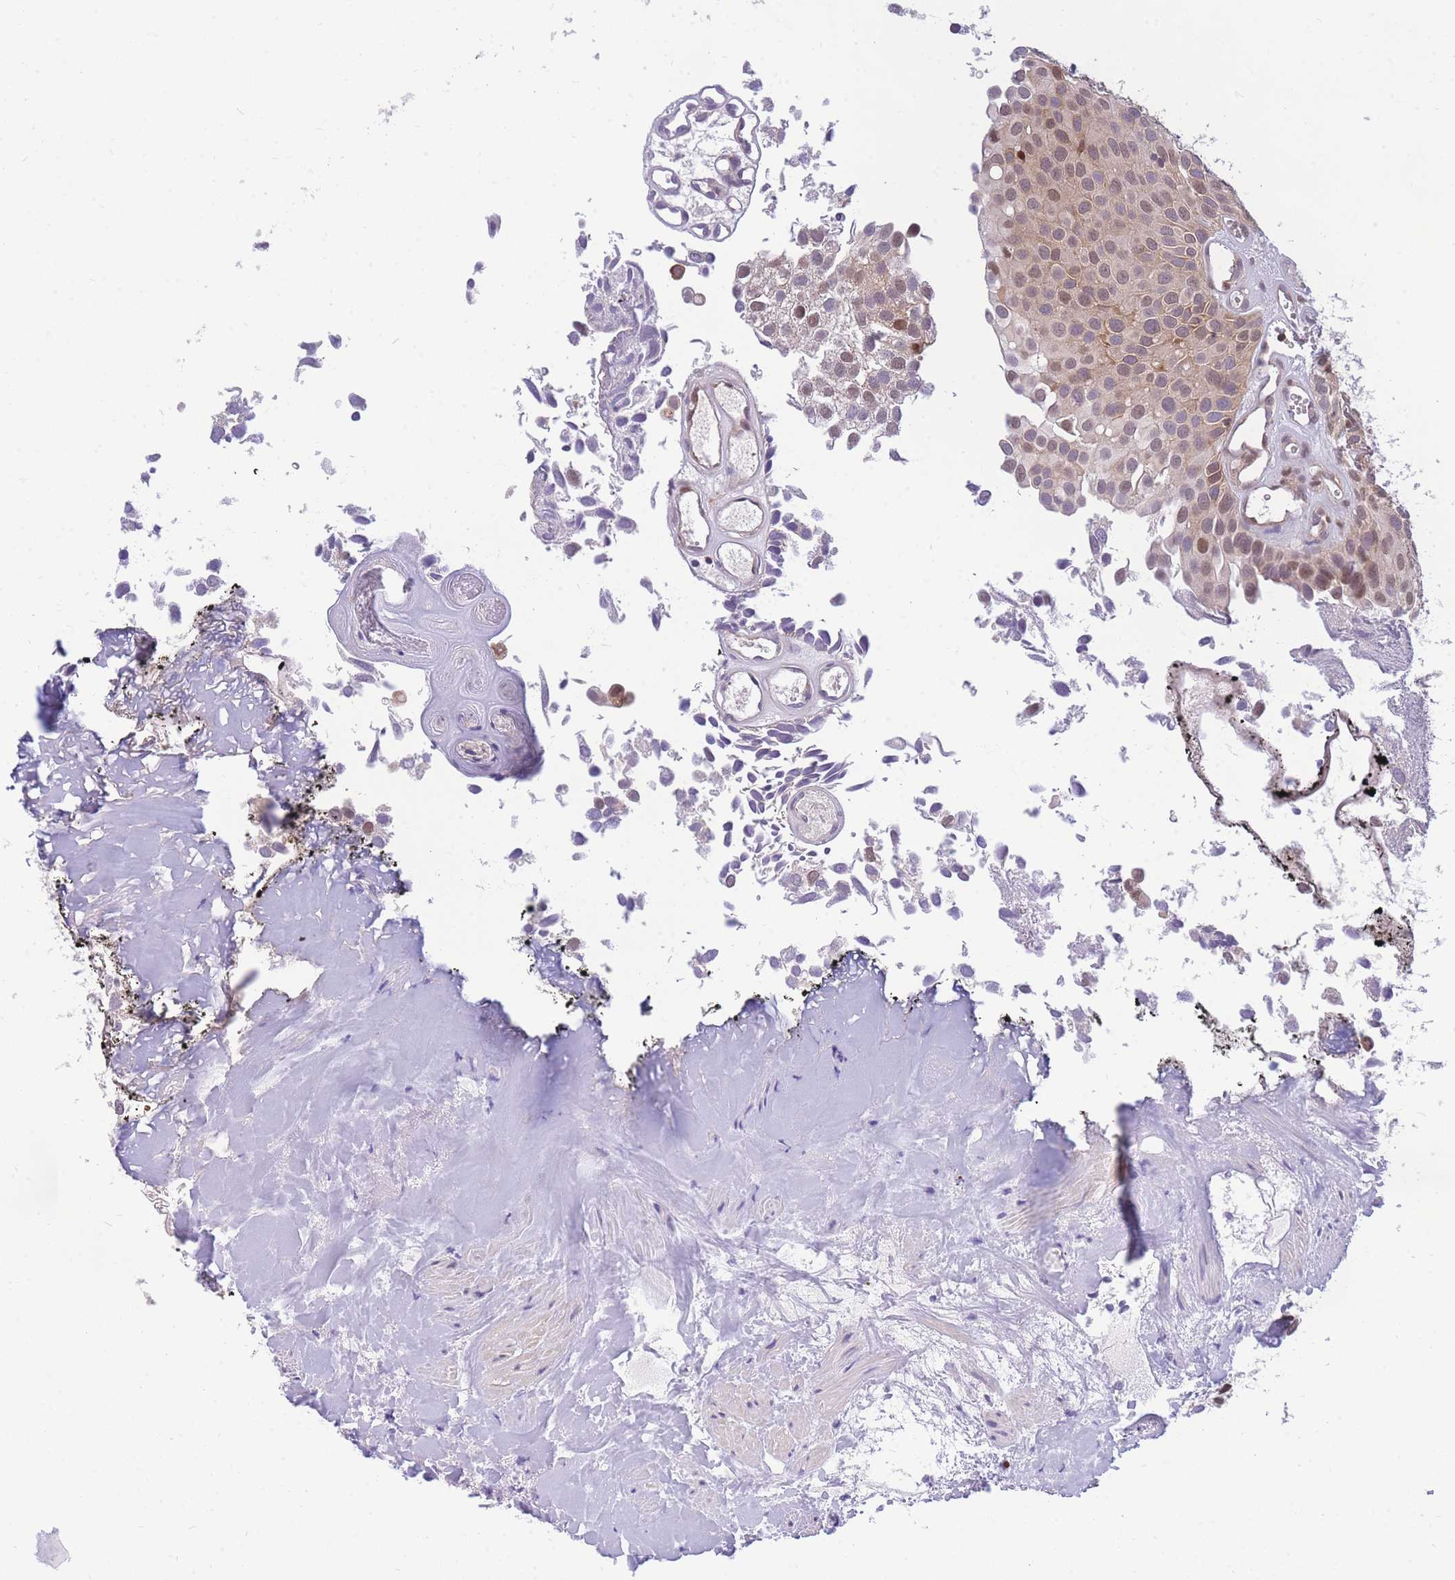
{"staining": {"intensity": "moderate", "quantity": "<25%", "location": "cytoplasmic/membranous,nuclear"}, "tissue": "urothelial cancer", "cell_type": "Tumor cells", "image_type": "cancer", "snomed": [{"axis": "morphology", "description": "Urothelial carcinoma, Low grade"}, {"axis": "topography", "description": "Urinary bladder"}], "caption": "The histopathology image demonstrates a brown stain indicating the presence of a protein in the cytoplasmic/membranous and nuclear of tumor cells in urothelial cancer. The protein of interest is stained brown, and the nuclei are stained in blue (DAB (3,3'-diaminobenzidine) IHC with brightfield microscopy, high magnification).", "gene": "CRACD", "patient": {"sex": "male", "age": 88}}